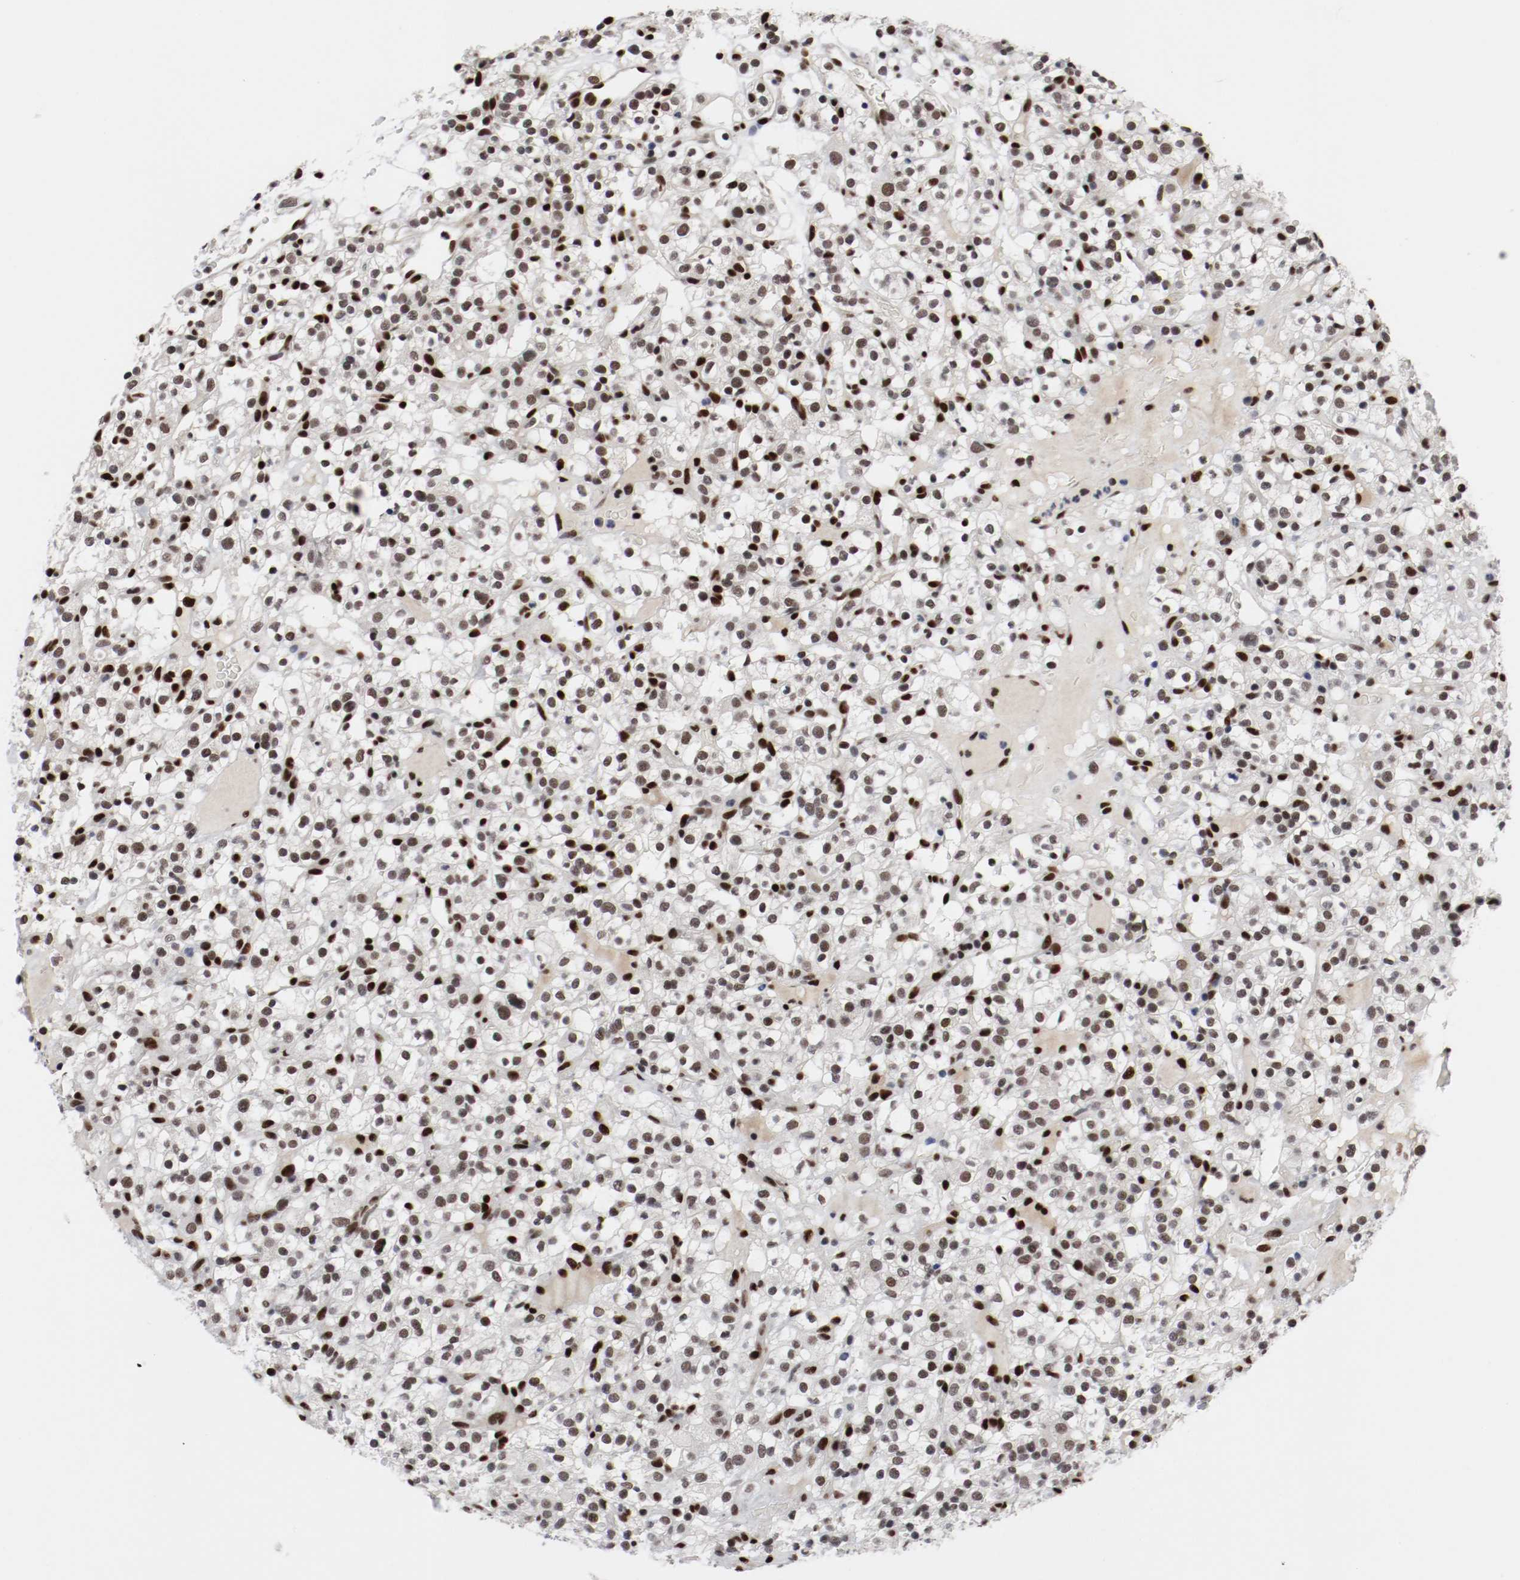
{"staining": {"intensity": "moderate", "quantity": ">75%", "location": "nuclear"}, "tissue": "renal cancer", "cell_type": "Tumor cells", "image_type": "cancer", "snomed": [{"axis": "morphology", "description": "Normal tissue, NOS"}, {"axis": "morphology", "description": "Adenocarcinoma, NOS"}, {"axis": "topography", "description": "Kidney"}], "caption": "Renal adenocarcinoma stained with a protein marker shows moderate staining in tumor cells.", "gene": "MEF2D", "patient": {"sex": "female", "age": 72}}